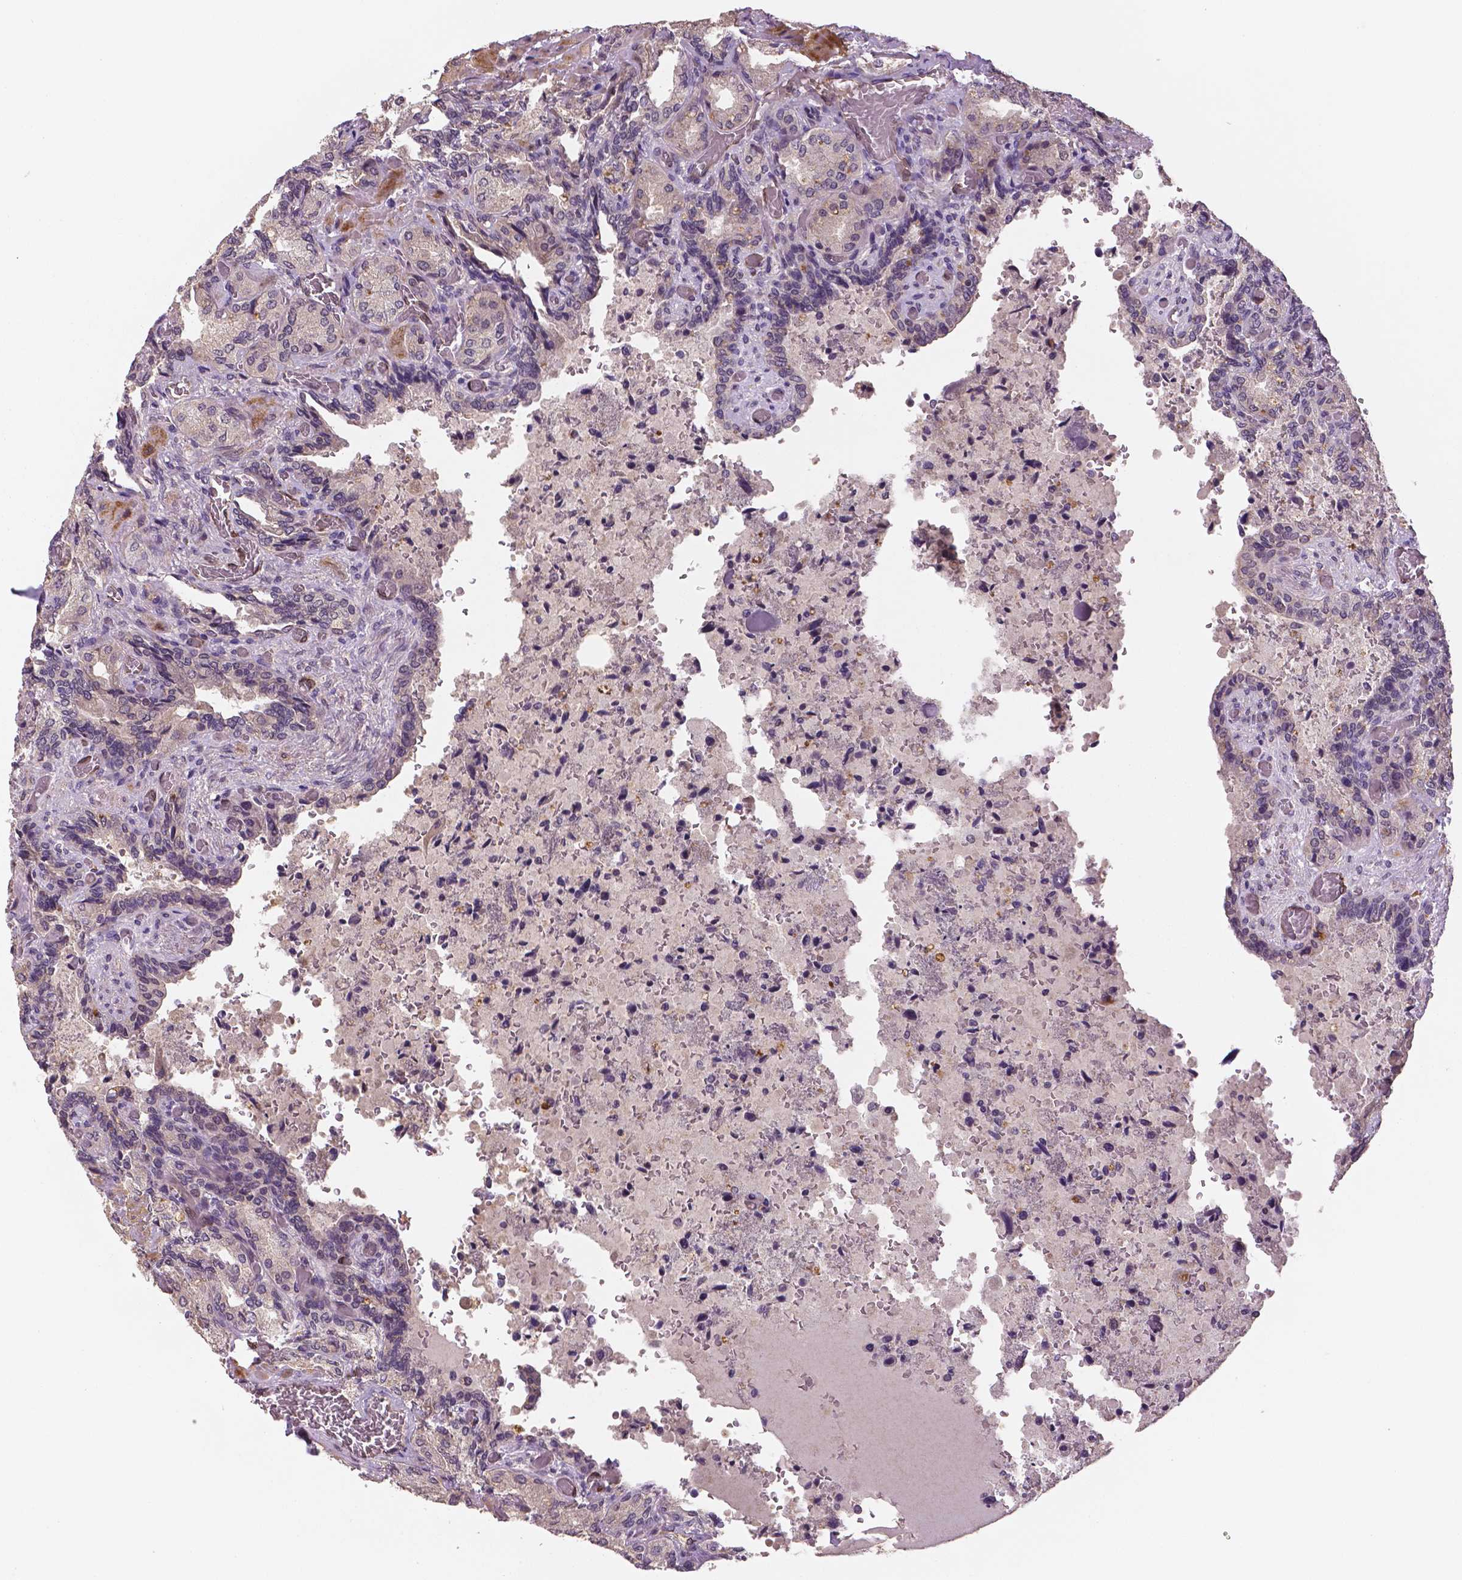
{"staining": {"intensity": "moderate", "quantity": "<25%", "location": "cytoplasmic/membranous,nuclear"}, "tissue": "seminal vesicle", "cell_type": "Glandular cells", "image_type": "normal", "snomed": [{"axis": "morphology", "description": "Normal tissue, NOS"}, {"axis": "topography", "description": "Seminal veicle"}], "caption": "Immunohistochemical staining of normal seminal vesicle demonstrates moderate cytoplasmic/membranous,nuclear protein expression in about <25% of glandular cells. The staining was performed using DAB to visualize the protein expression in brown, while the nuclei were stained in blue with hematoxylin (Magnification: 20x).", "gene": "STAT3", "patient": {"sex": "male", "age": 68}}